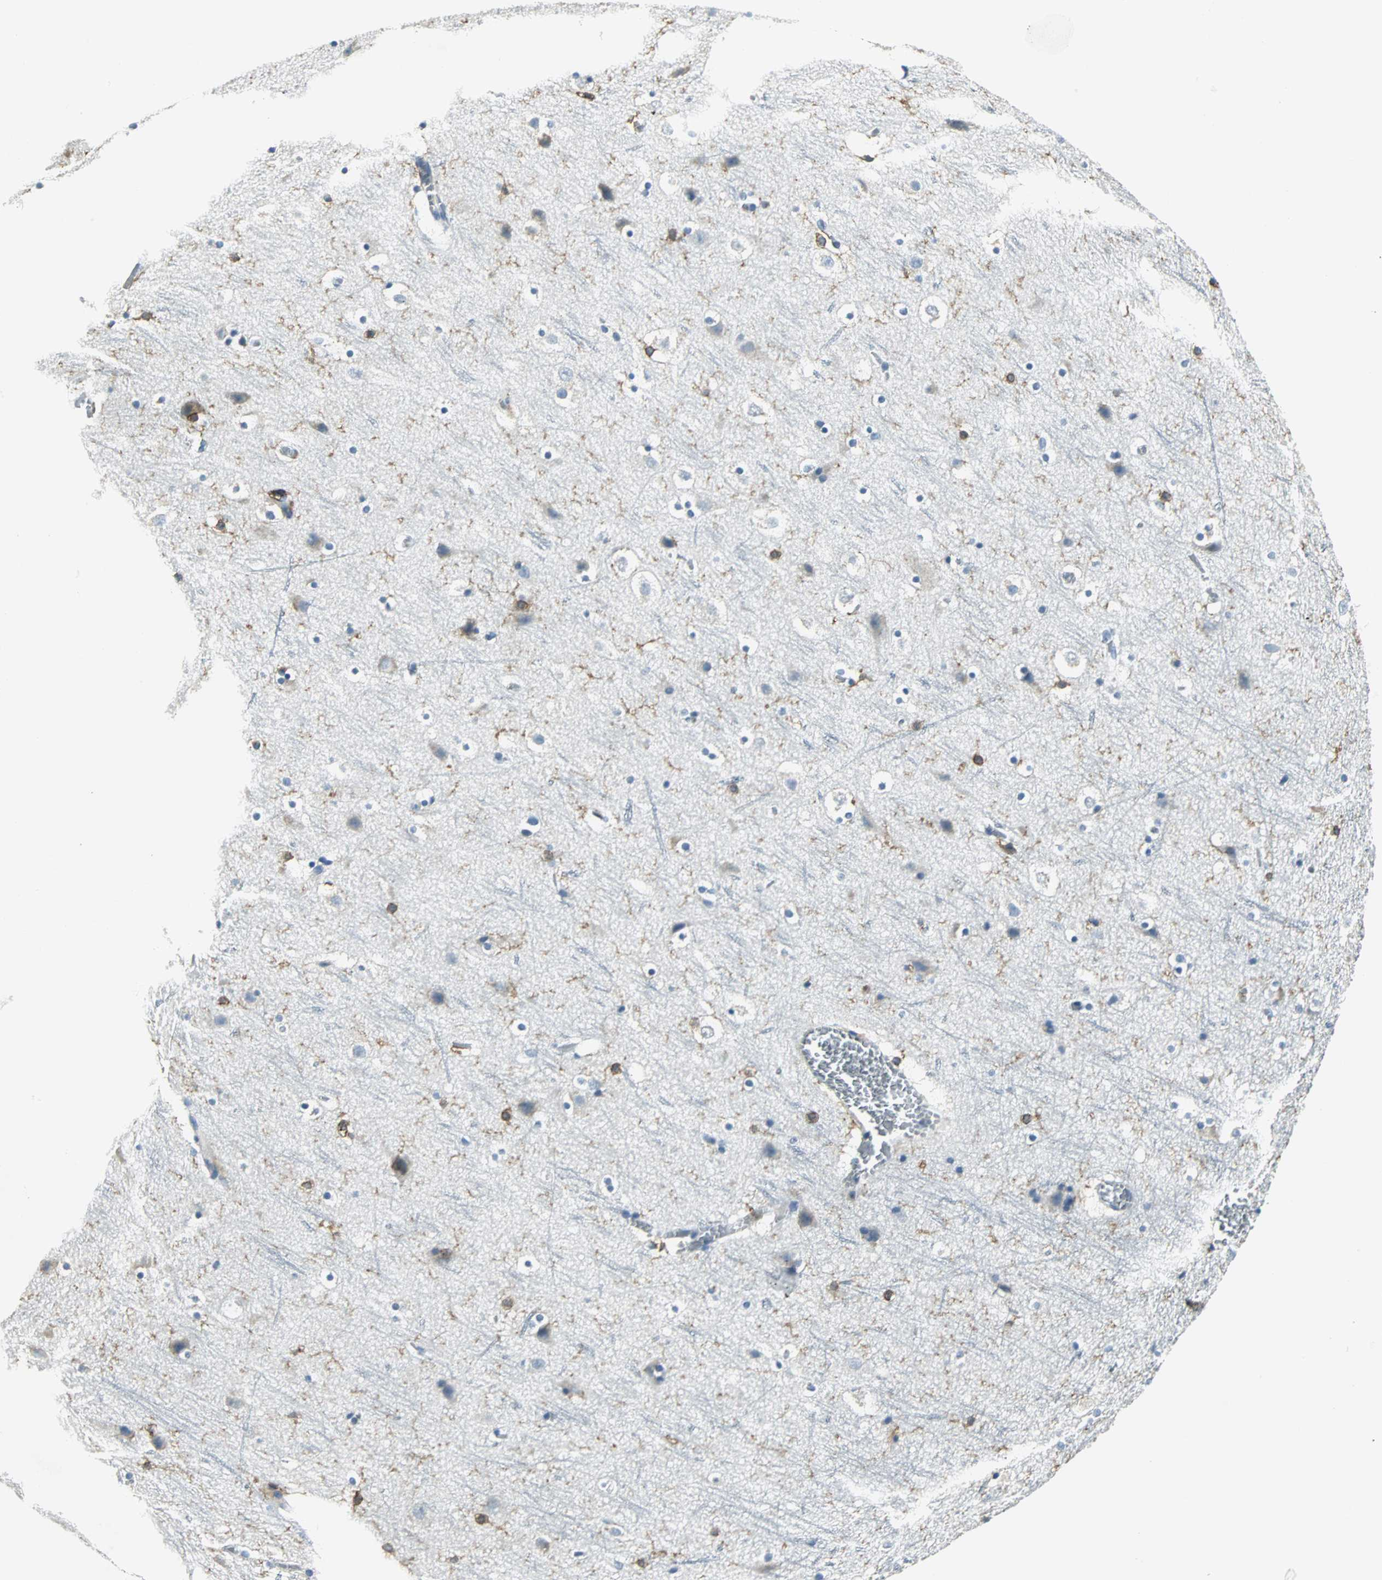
{"staining": {"intensity": "negative", "quantity": "none", "location": "none"}, "tissue": "cerebral cortex", "cell_type": "Endothelial cells", "image_type": "normal", "snomed": [{"axis": "morphology", "description": "Normal tissue, NOS"}, {"axis": "topography", "description": "Cerebral cortex"}], "caption": "The histopathology image exhibits no significant positivity in endothelial cells of cerebral cortex. The staining was performed using DAB (3,3'-diaminobenzidine) to visualize the protein expression in brown, while the nuclei were stained in blue with hematoxylin (Magnification: 20x).", "gene": "SLC2A5", "patient": {"sex": "male", "age": 45}}